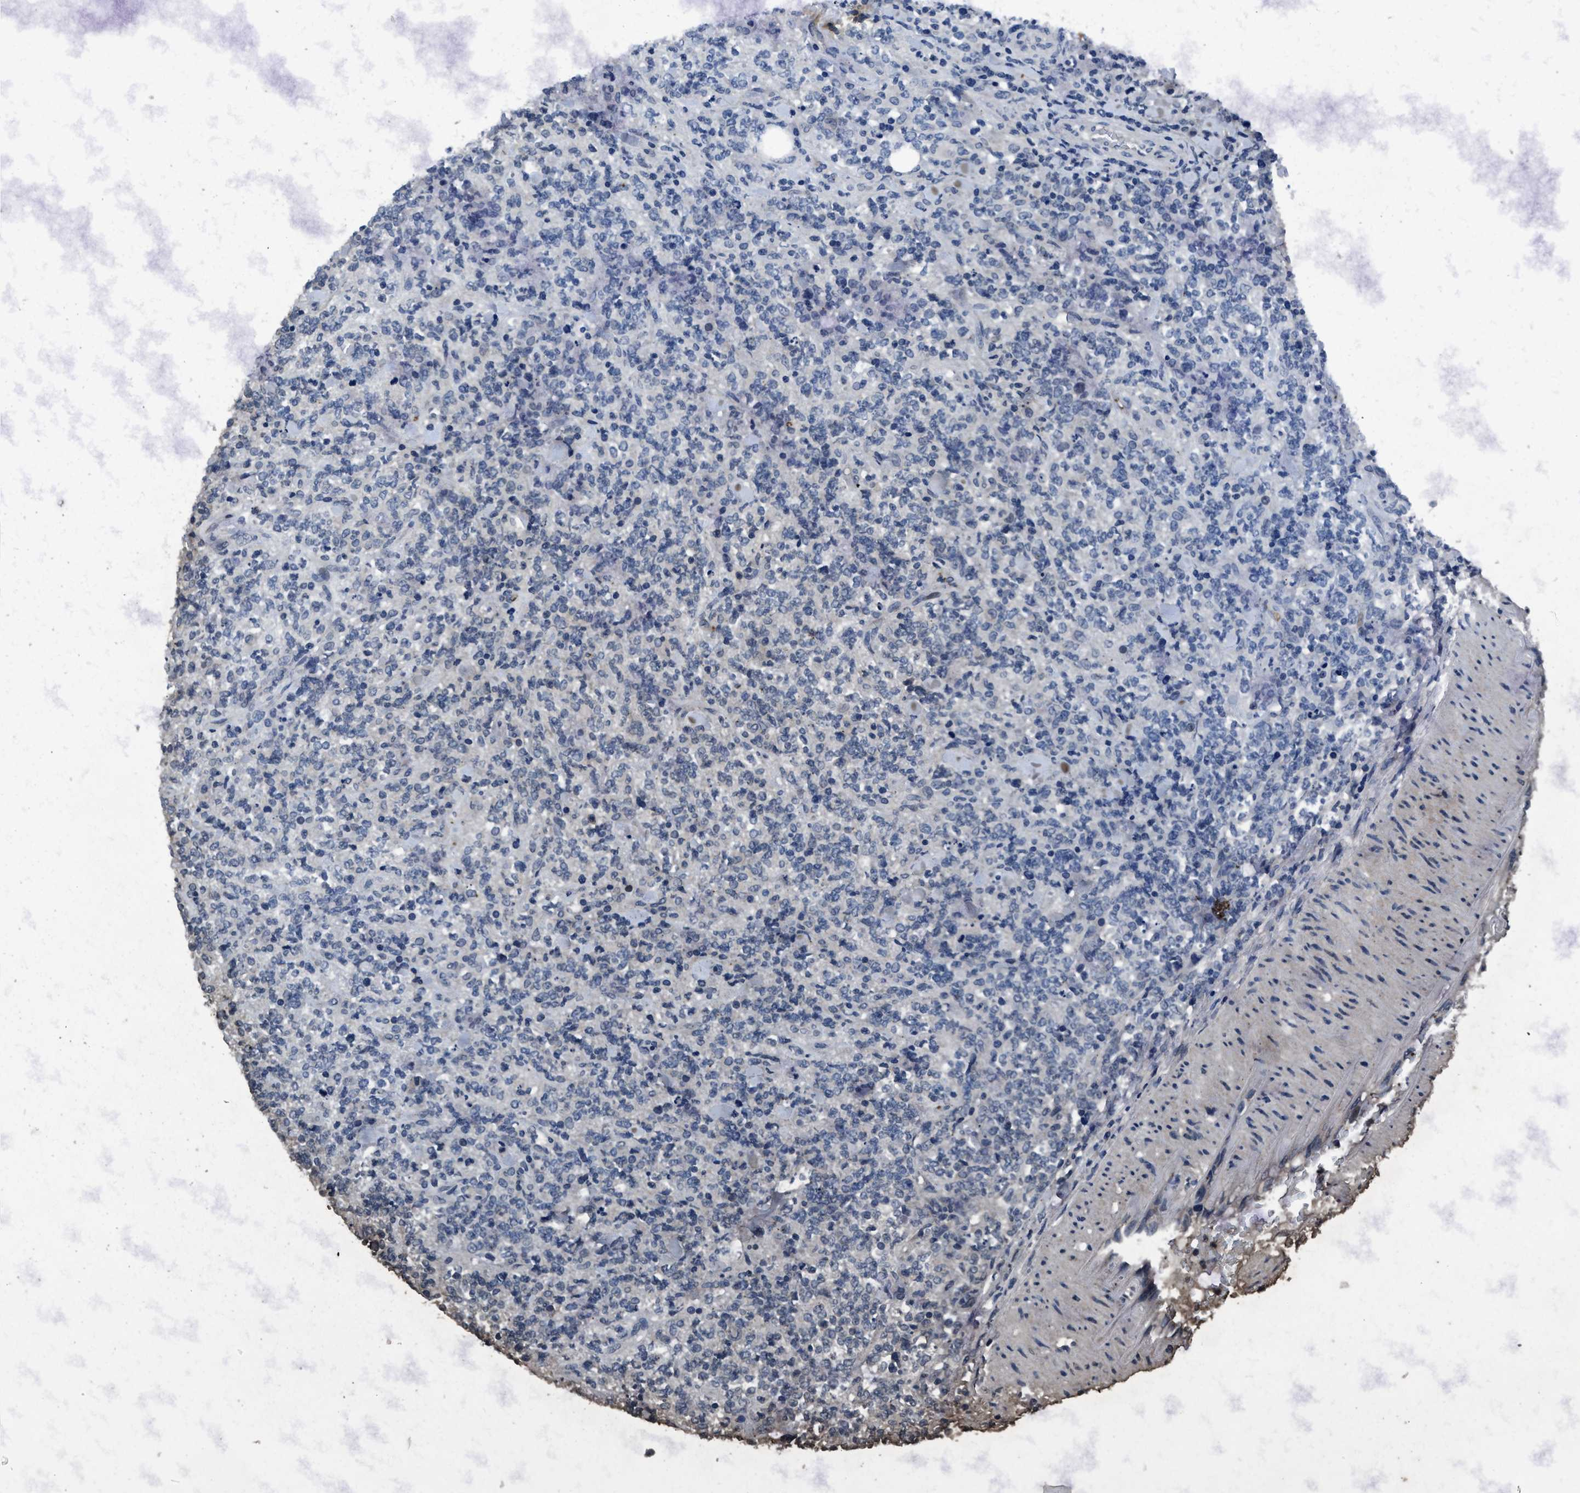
{"staining": {"intensity": "negative", "quantity": "none", "location": "none"}, "tissue": "lymphoma", "cell_type": "Tumor cells", "image_type": "cancer", "snomed": [{"axis": "morphology", "description": "Malignant lymphoma, non-Hodgkin's type, High grade"}, {"axis": "topography", "description": "Soft tissue"}], "caption": "Immunohistochemistry image of human lymphoma stained for a protein (brown), which demonstrates no staining in tumor cells.", "gene": "ITGA2B", "patient": {"sex": "male", "age": 18}}